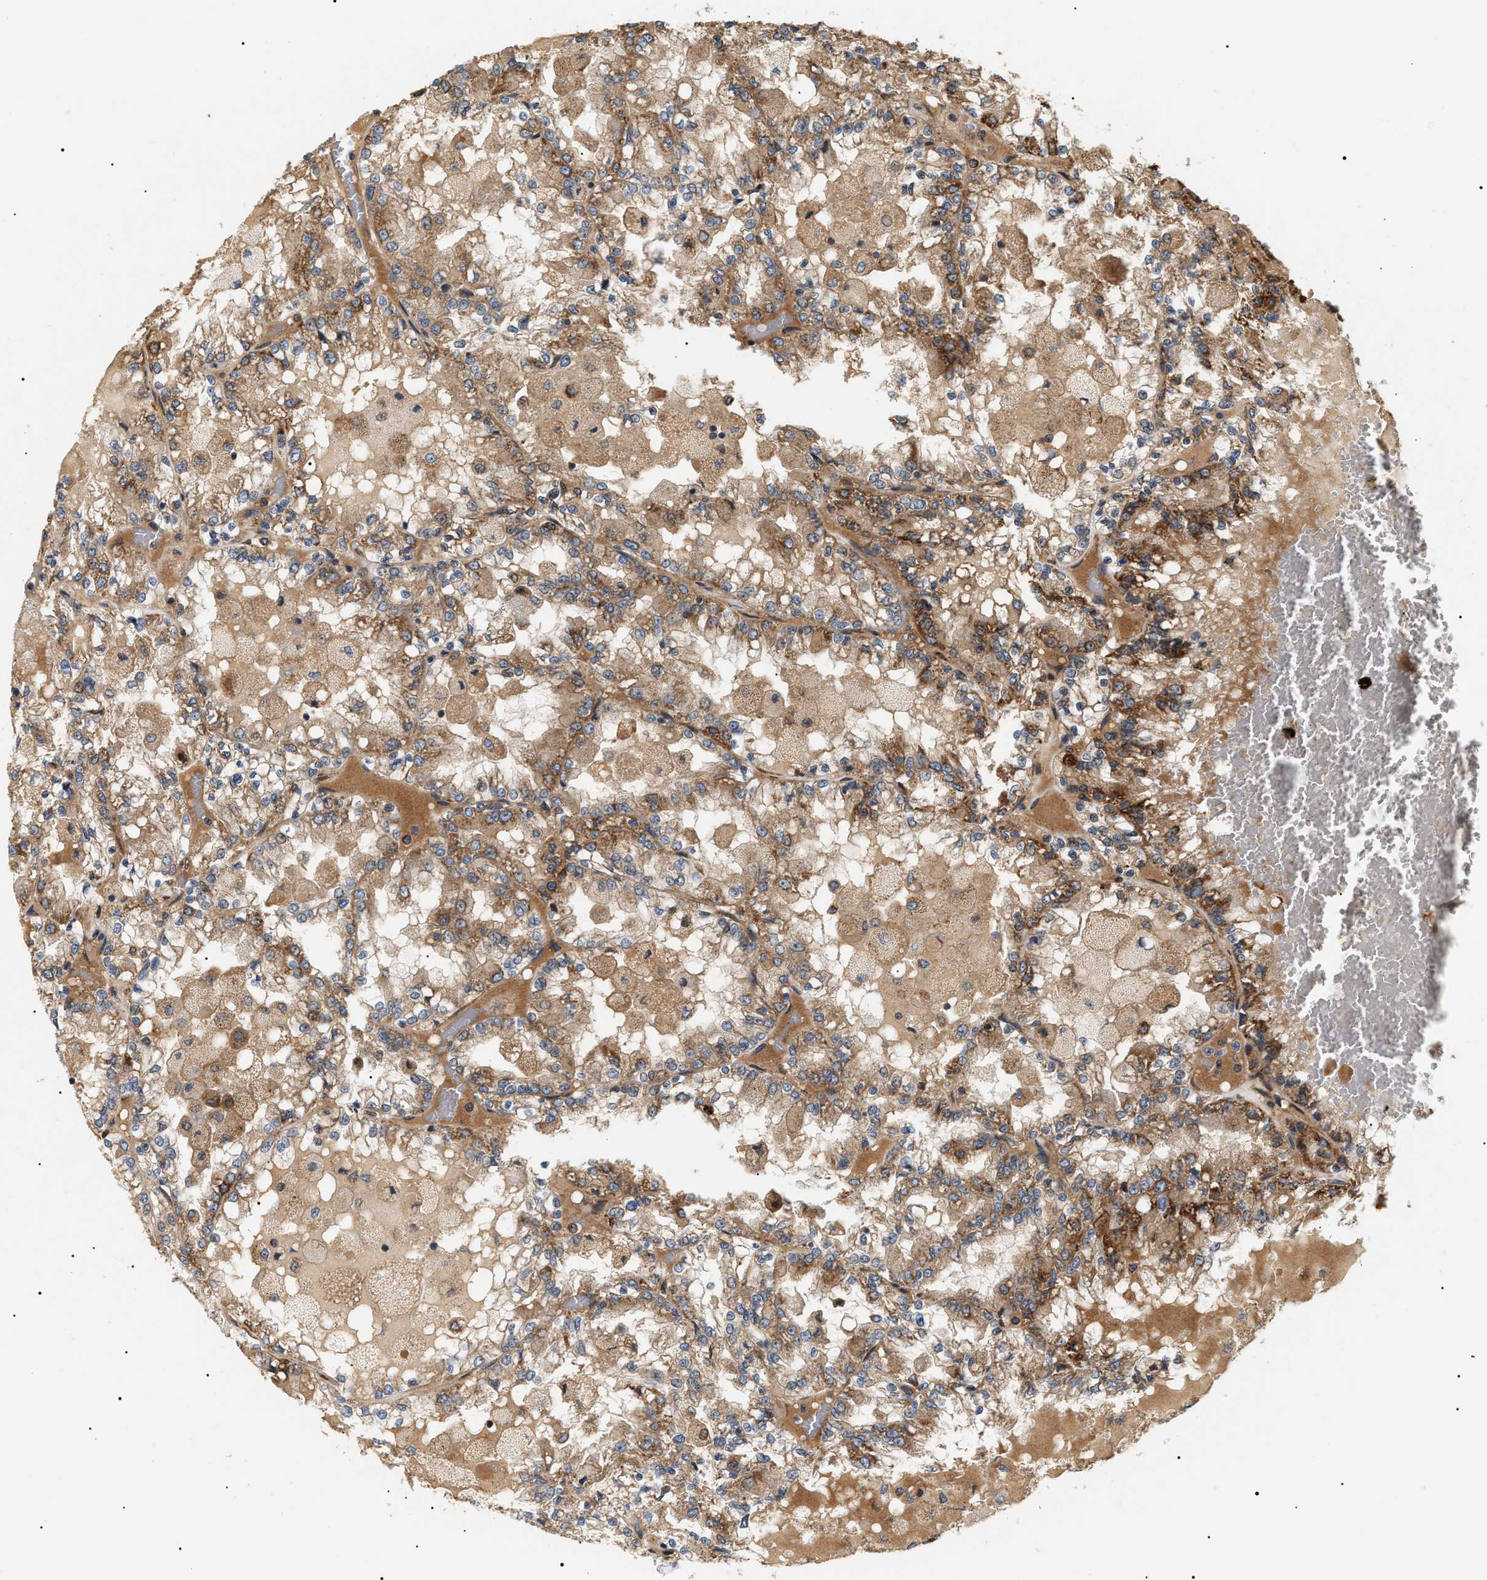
{"staining": {"intensity": "strong", "quantity": ">75%", "location": "cytoplasmic/membranous"}, "tissue": "renal cancer", "cell_type": "Tumor cells", "image_type": "cancer", "snomed": [{"axis": "morphology", "description": "Adenocarcinoma, NOS"}, {"axis": "topography", "description": "Kidney"}], "caption": "A brown stain highlights strong cytoplasmic/membranous expression of a protein in human renal cancer (adenocarcinoma) tumor cells.", "gene": "ZBTB26", "patient": {"sex": "female", "age": 56}}